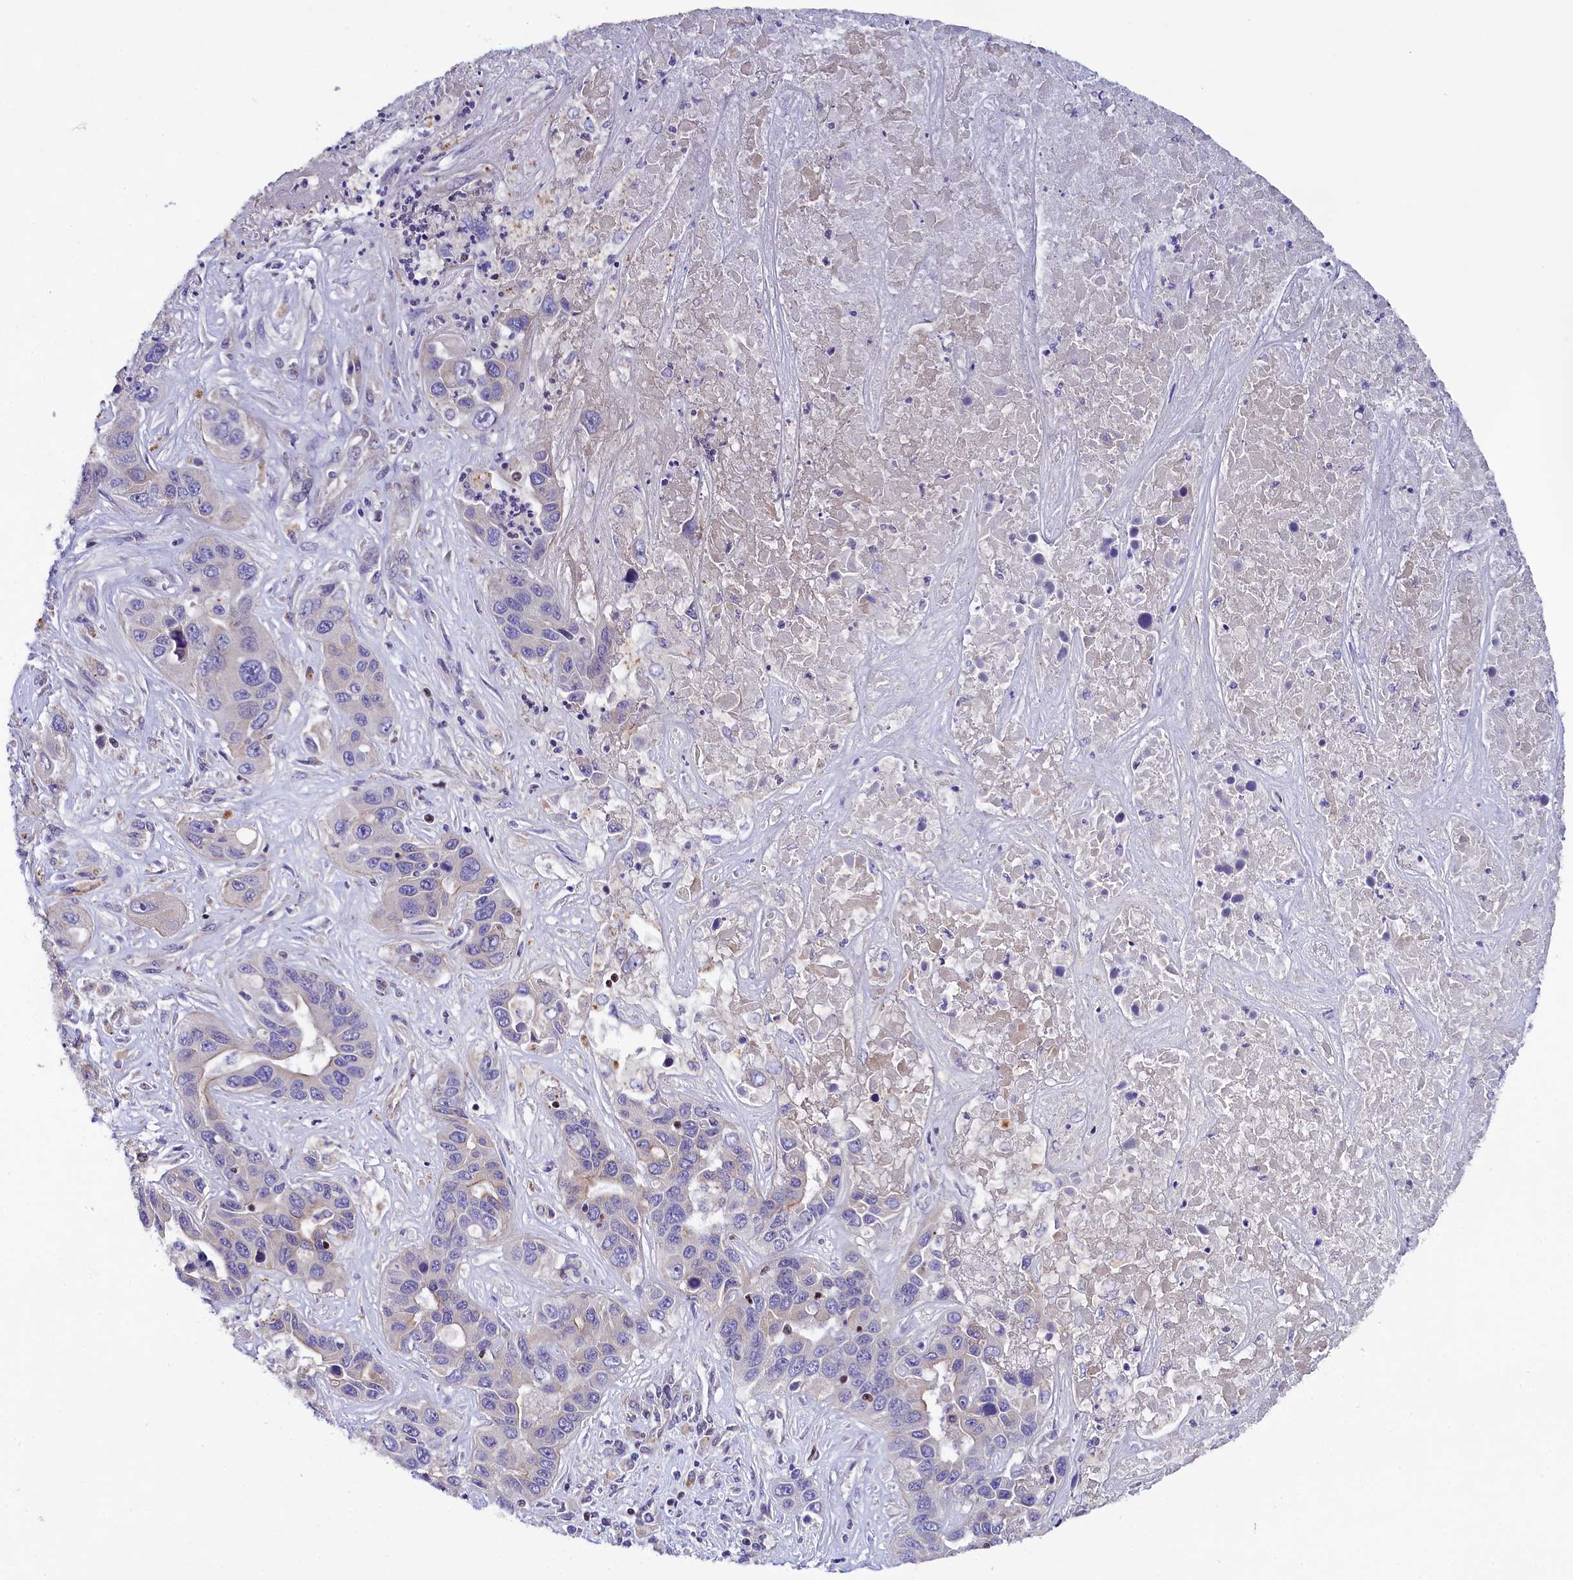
{"staining": {"intensity": "negative", "quantity": "none", "location": "none"}, "tissue": "liver cancer", "cell_type": "Tumor cells", "image_type": "cancer", "snomed": [{"axis": "morphology", "description": "Cholangiocarcinoma"}, {"axis": "topography", "description": "Liver"}], "caption": "IHC of cholangiocarcinoma (liver) exhibits no staining in tumor cells.", "gene": "SP4", "patient": {"sex": "female", "age": 52}}